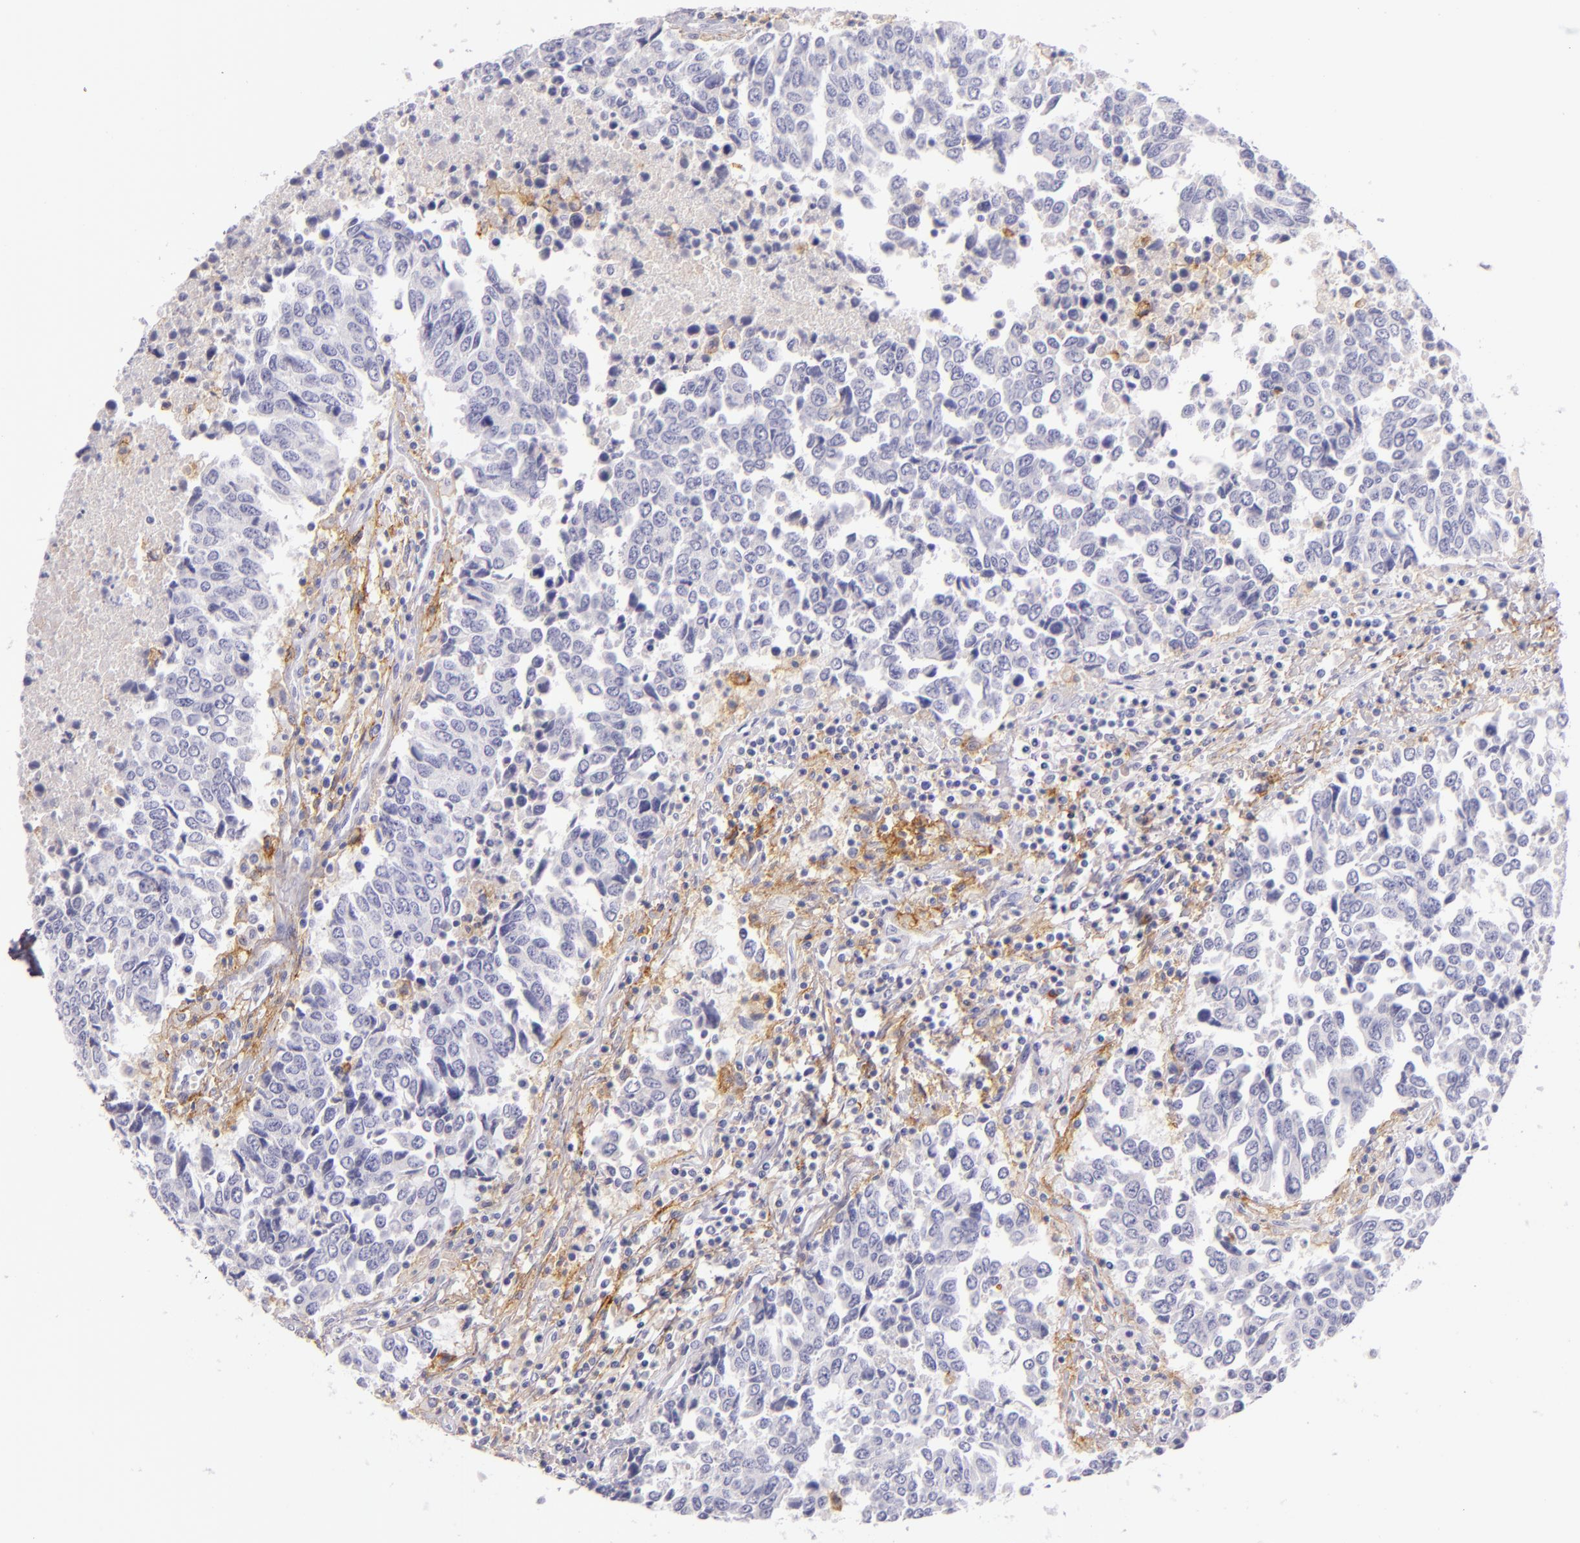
{"staining": {"intensity": "negative", "quantity": "none", "location": "none"}, "tissue": "urothelial cancer", "cell_type": "Tumor cells", "image_type": "cancer", "snomed": [{"axis": "morphology", "description": "Urothelial carcinoma, High grade"}, {"axis": "topography", "description": "Urinary bladder"}], "caption": "Tumor cells are negative for protein expression in human high-grade urothelial carcinoma. The staining is performed using DAB brown chromogen with nuclei counter-stained in using hematoxylin.", "gene": "ICAM1", "patient": {"sex": "male", "age": 86}}